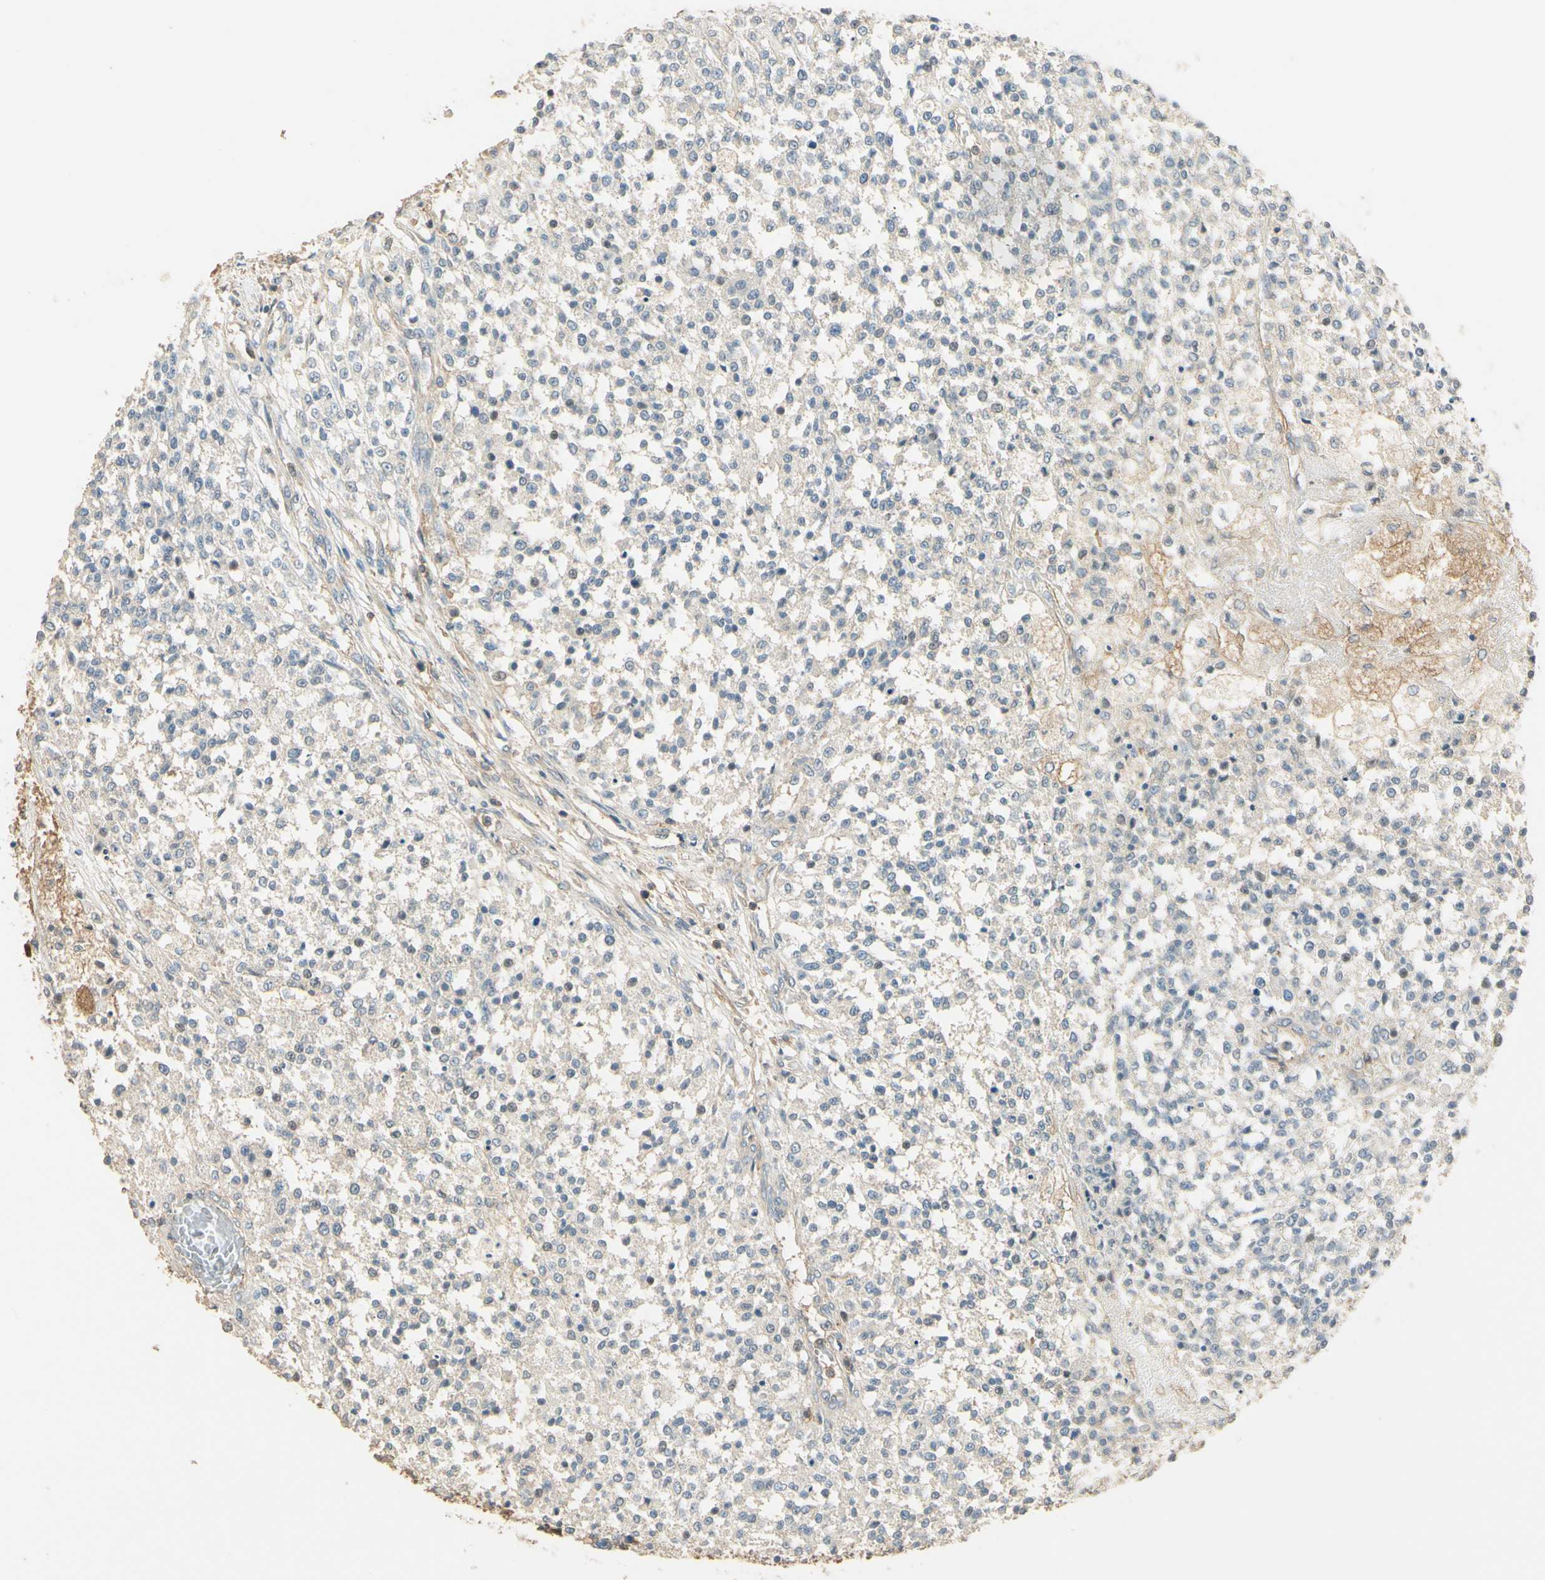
{"staining": {"intensity": "weak", "quantity": "<25%", "location": "cytoplasmic/membranous"}, "tissue": "testis cancer", "cell_type": "Tumor cells", "image_type": "cancer", "snomed": [{"axis": "morphology", "description": "Seminoma, NOS"}, {"axis": "topography", "description": "Testis"}], "caption": "Immunohistochemistry (IHC) of testis cancer exhibits no positivity in tumor cells. The staining is performed using DAB brown chromogen with nuclei counter-stained in using hematoxylin.", "gene": "PLXNA1", "patient": {"sex": "male", "age": 59}}